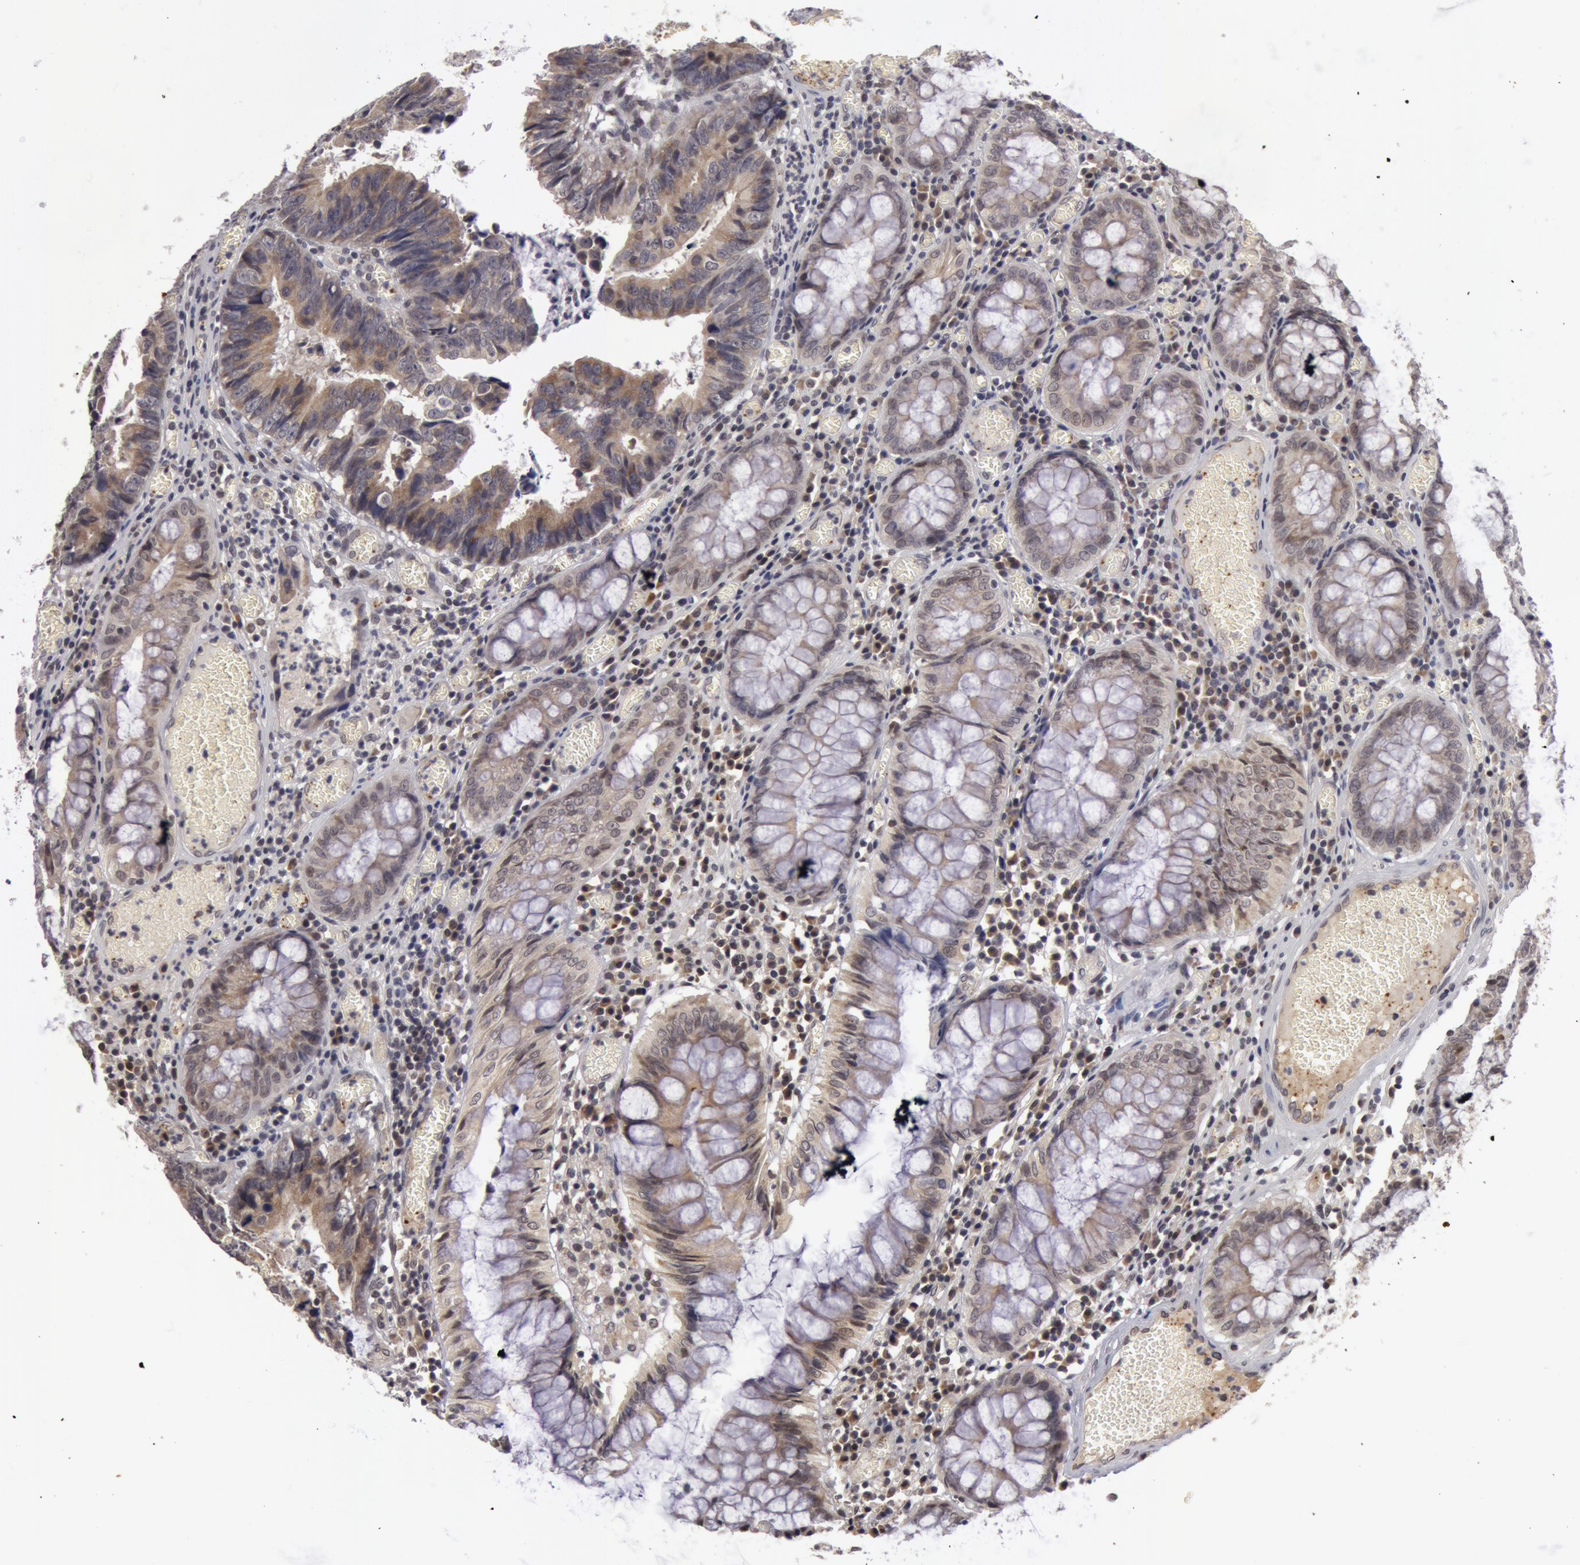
{"staining": {"intensity": "weak", "quantity": ">75%", "location": "cytoplasmic/membranous"}, "tissue": "colorectal cancer", "cell_type": "Tumor cells", "image_type": "cancer", "snomed": [{"axis": "morphology", "description": "Adenocarcinoma, NOS"}, {"axis": "topography", "description": "Rectum"}], "caption": "DAB (3,3'-diaminobenzidine) immunohistochemical staining of human adenocarcinoma (colorectal) shows weak cytoplasmic/membranous protein positivity in about >75% of tumor cells.", "gene": "SYTL4", "patient": {"sex": "female", "age": 98}}